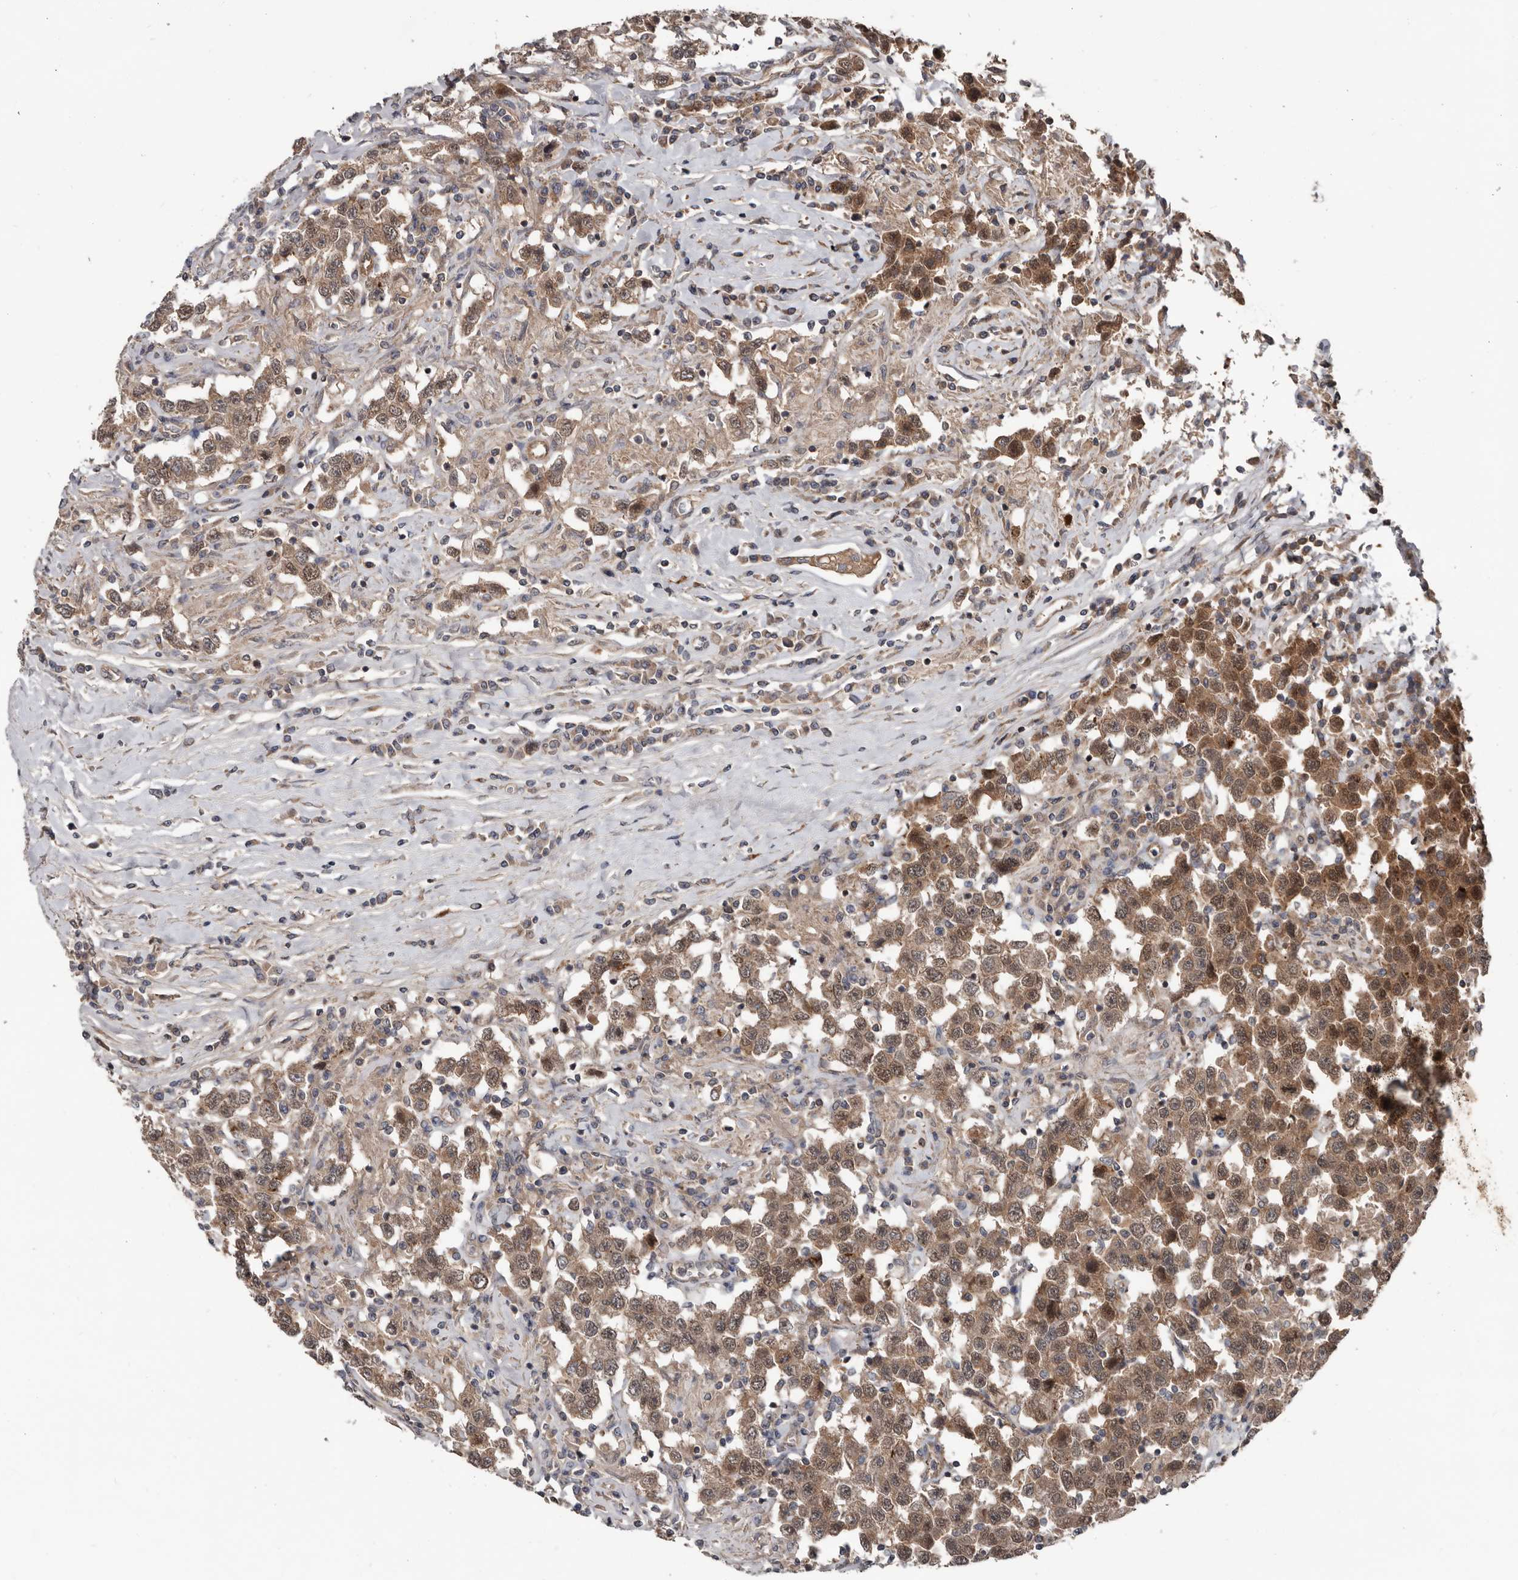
{"staining": {"intensity": "moderate", "quantity": ">75%", "location": "cytoplasmic/membranous"}, "tissue": "testis cancer", "cell_type": "Tumor cells", "image_type": "cancer", "snomed": [{"axis": "morphology", "description": "Seminoma, NOS"}, {"axis": "topography", "description": "Testis"}], "caption": "Protein expression analysis of human testis cancer reveals moderate cytoplasmic/membranous positivity in about >75% of tumor cells.", "gene": "DNAJB4", "patient": {"sex": "male", "age": 41}}